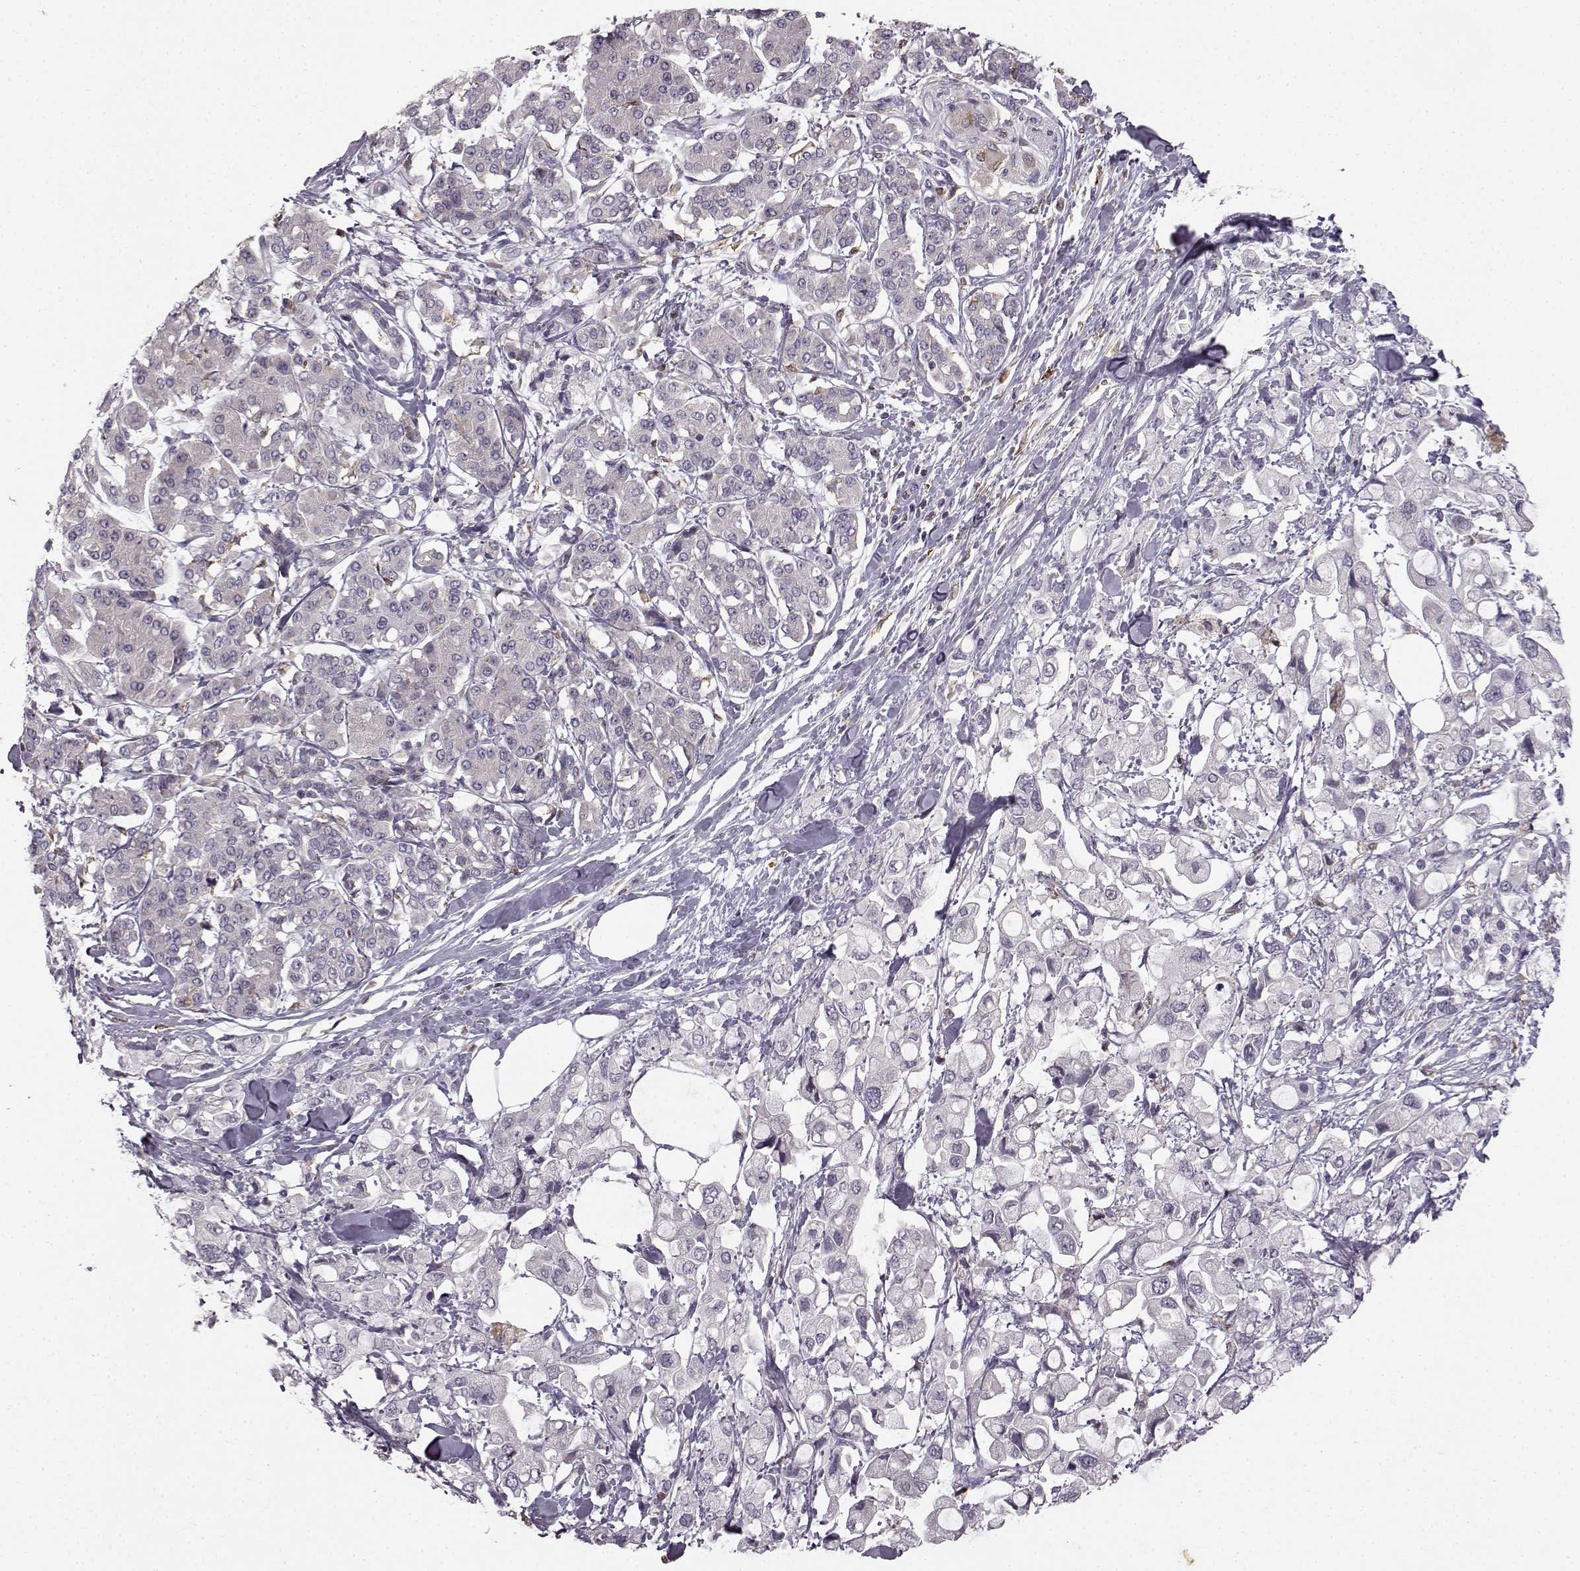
{"staining": {"intensity": "negative", "quantity": "none", "location": "none"}, "tissue": "pancreatic cancer", "cell_type": "Tumor cells", "image_type": "cancer", "snomed": [{"axis": "morphology", "description": "Adenocarcinoma, NOS"}, {"axis": "topography", "description": "Pancreas"}], "caption": "The histopathology image demonstrates no staining of tumor cells in adenocarcinoma (pancreatic).", "gene": "SPAG17", "patient": {"sex": "female", "age": 56}}